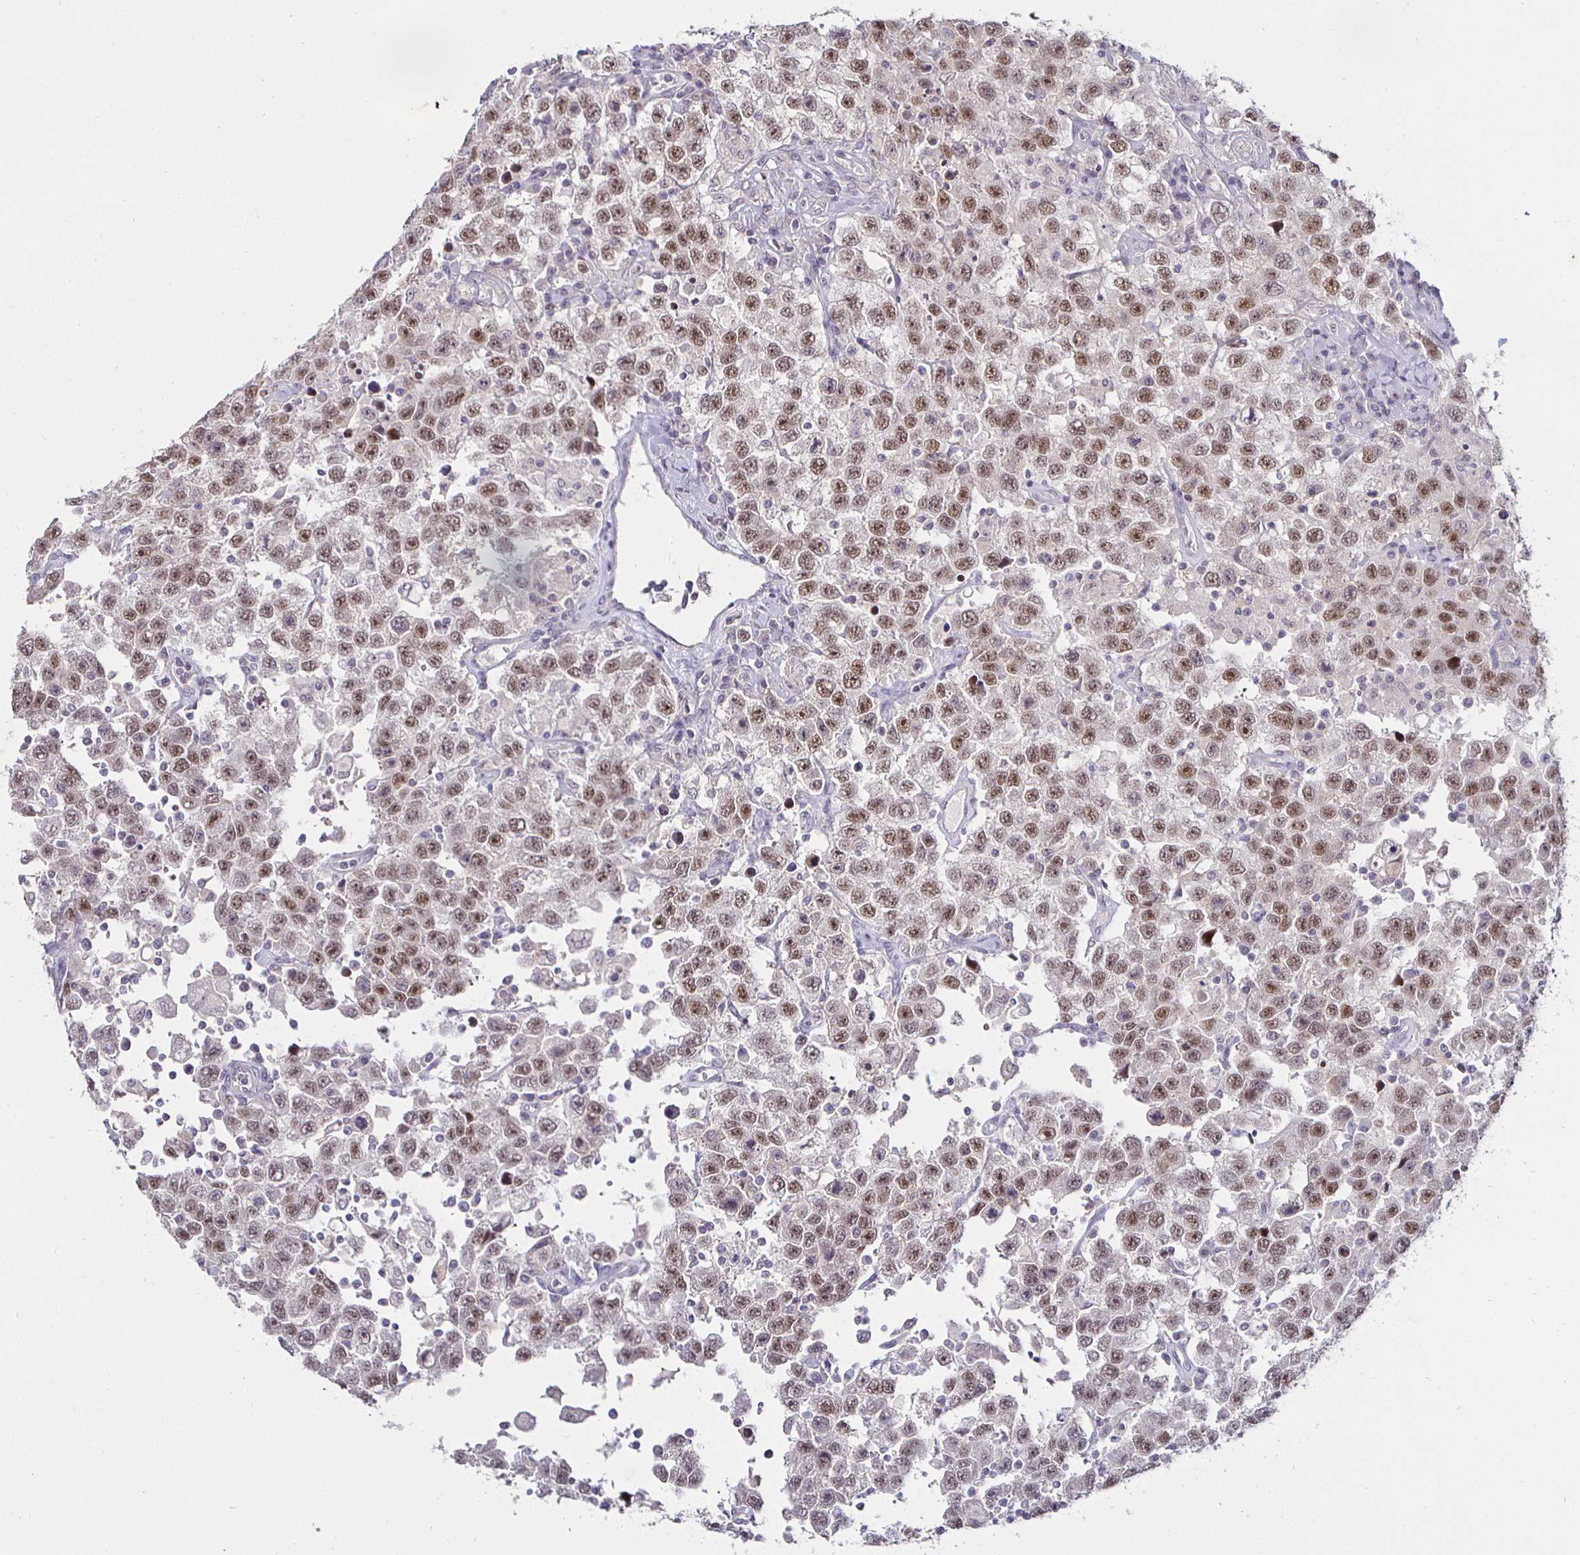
{"staining": {"intensity": "moderate", "quantity": ">75%", "location": "nuclear"}, "tissue": "testis cancer", "cell_type": "Tumor cells", "image_type": "cancer", "snomed": [{"axis": "morphology", "description": "Seminoma, NOS"}, {"axis": "topography", "description": "Testis"}], "caption": "Testis seminoma stained with a protein marker displays moderate staining in tumor cells.", "gene": "MLH1", "patient": {"sex": "male", "age": 41}}